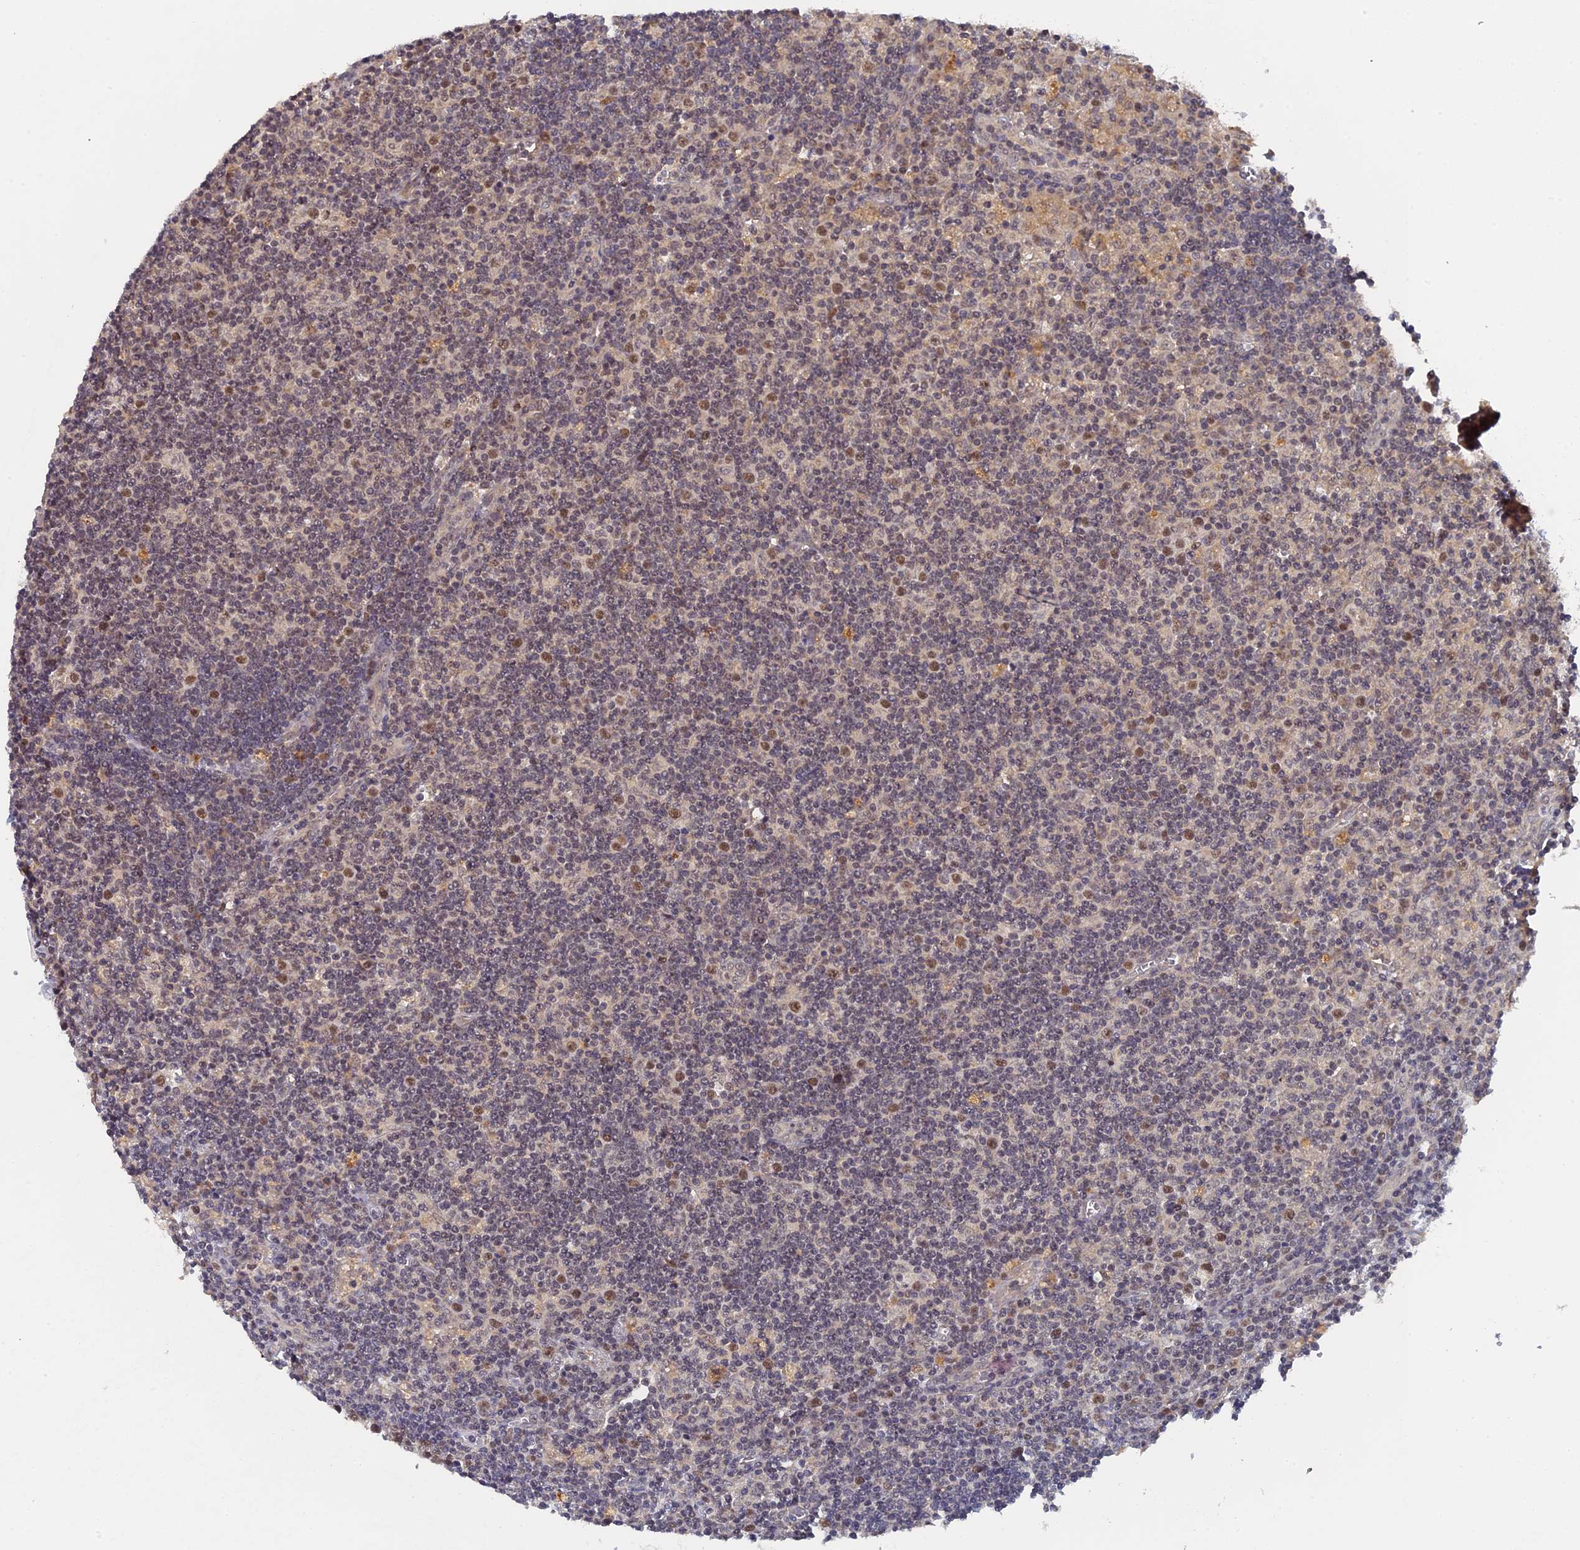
{"staining": {"intensity": "moderate", "quantity": ">75%", "location": "nuclear"}, "tissue": "lymph node", "cell_type": "Germinal center cells", "image_type": "normal", "snomed": [{"axis": "morphology", "description": "Normal tissue, NOS"}, {"axis": "topography", "description": "Lymph node"}], "caption": "Moderate nuclear protein positivity is appreciated in approximately >75% of germinal center cells in lymph node.", "gene": "MIGA2", "patient": {"sex": "male", "age": 58}}